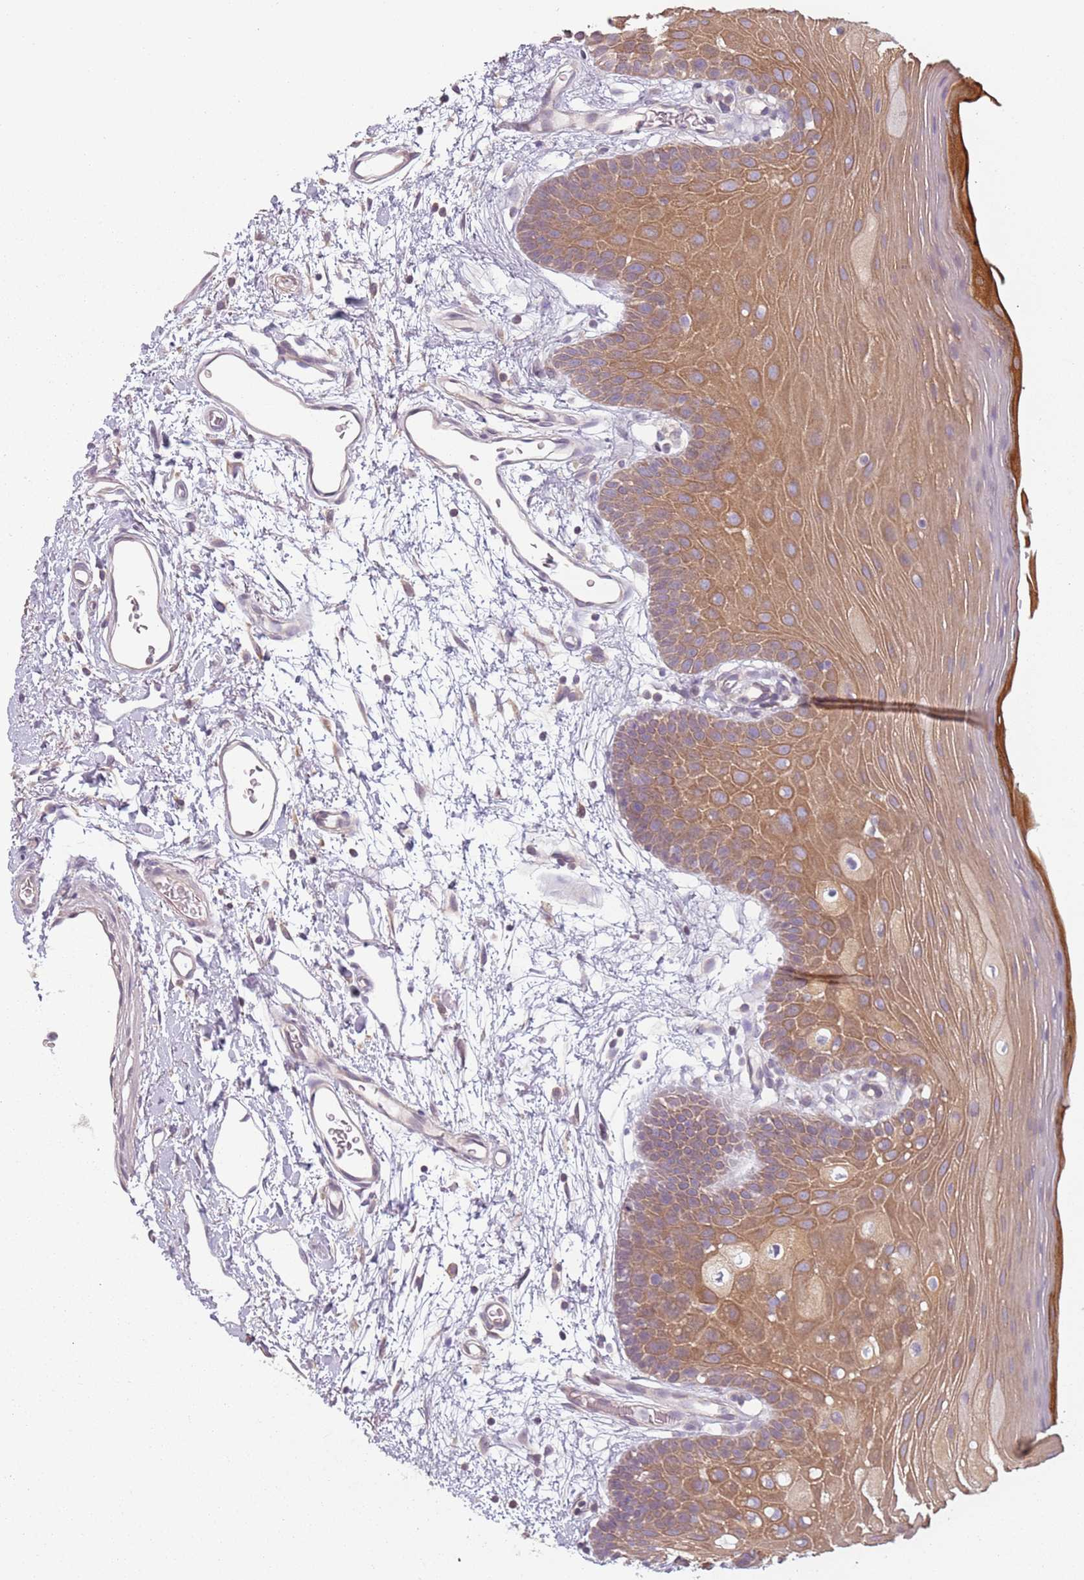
{"staining": {"intensity": "moderate", "quantity": ">75%", "location": "cytoplasmic/membranous"}, "tissue": "oral mucosa", "cell_type": "Squamous epithelial cells", "image_type": "normal", "snomed": [{"axis": "morphology", "description": "Normal tissue, NOS"}, {"axis": "topography", "description": "Oral tissue"}, {"axis": "topography", "description": "Tounge, NOS"}], "caption": "Benign oral mucosa exhibits moderate cytoplasmic/membranous staining in about >75% of squamous epithelial cells, visualized by immunohistochemistry. (DAB IHC with brightfield microscopy, high magnification).", "gene": "TLCD2", "patient": {"sex": "female", "age": 81}}